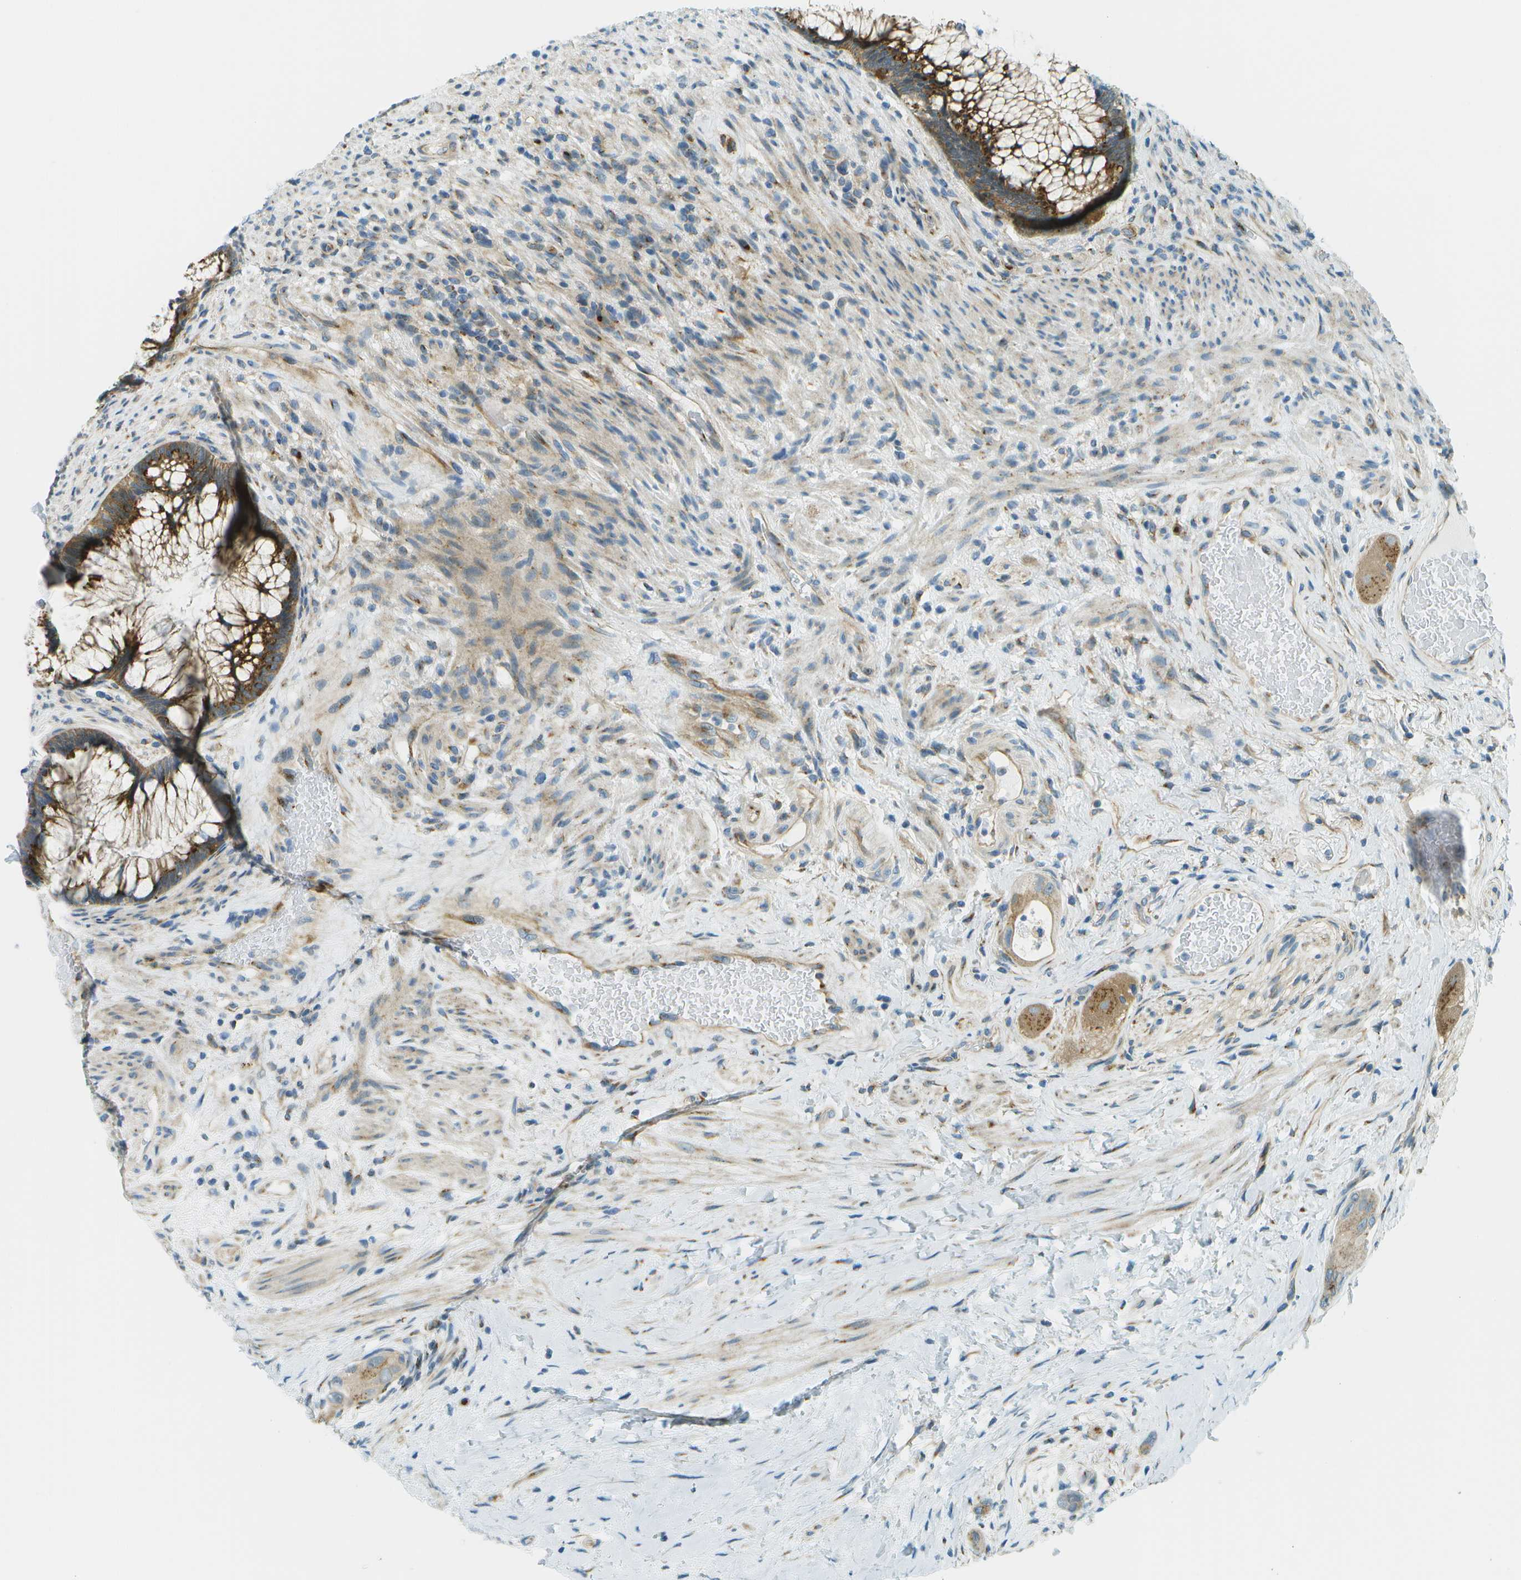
{"staining": {"intensity": "strong", "quantity": ">75%", "location": "cytoplasmic/membranous"}, "tissue": "colorectal cancer", "cell_type": "Tumor cells", "image_type": "cancer", "snomed": [{"axis": "morphology", "description": "Adenocarcinoma, NOS"}, {"axis": "topography", "description": "Rectum"}], "caption": "Strong cytoplasmic/membranous staining for a protein is appreciated in about >75% of tumor cells of adenocarcinoma (colorectal) using IHC.", "gene": "ACBD3", "patient": {"sex": "male", "age": 51}}